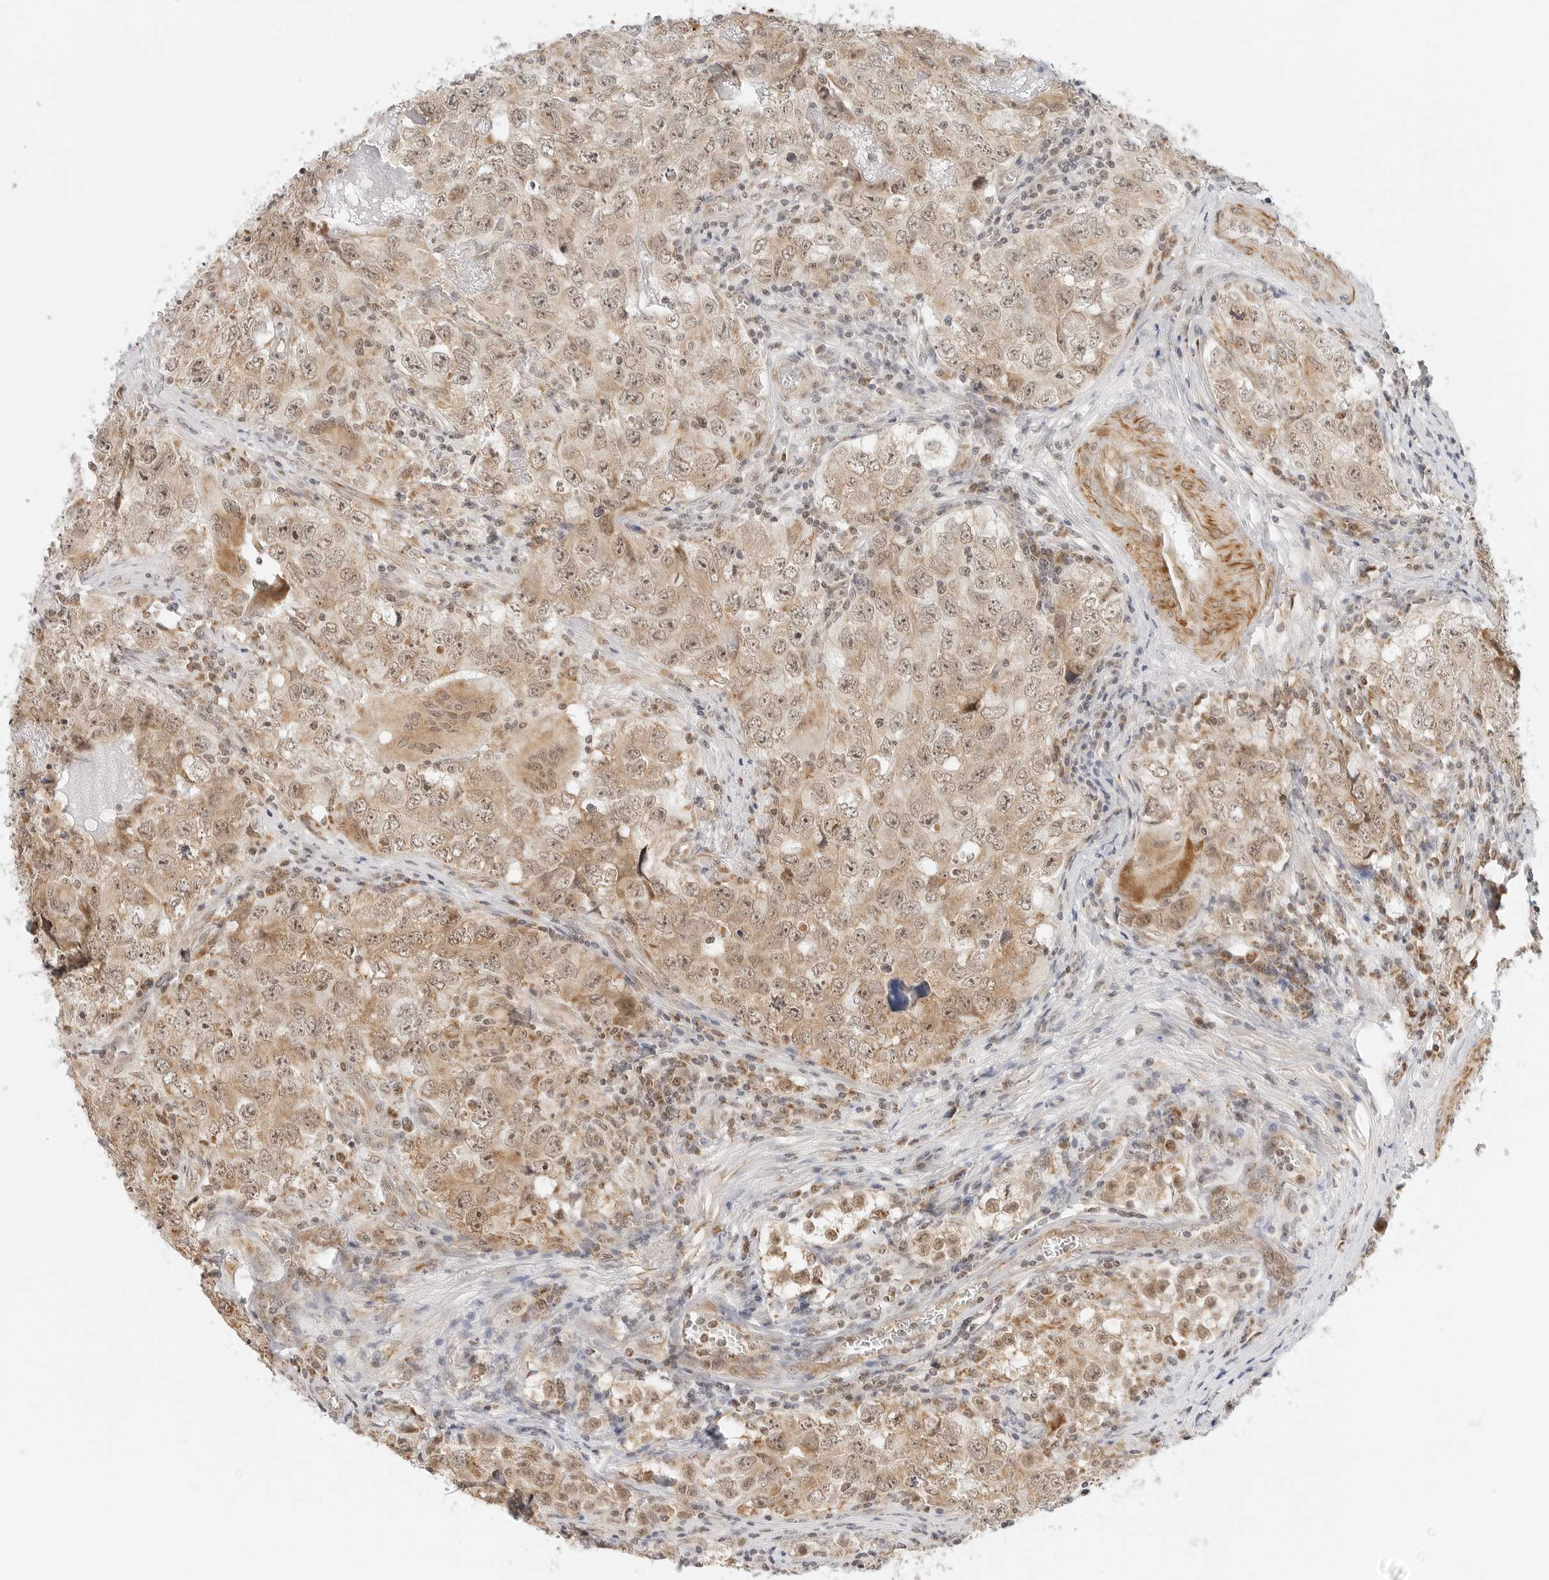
{"staining": {"intensity": "moderate", "quantity": ">75%", "location": "cytoplasmic/membranous,nuclear"}, "tissue": "testis cancer", "cell_type": "Tumor cells", "image_type": "cancer", "snomed": [{"axis": "morphology", "description": "Seminoma, NOS"}, {"axis": "morphology", "description": "Carcinoma, Embryonal, NOS"}, {"axis": "topography", "description": "Testis"}], "caption": "Human embryonal carcinoma (testis) stained with a brown dye displays moderate cytoplasmic/membranous and nuclear positive positivity in about >75% of tumor cells.", "gene": "GORAB", "patient": {"sex": "male", "age": 43}}